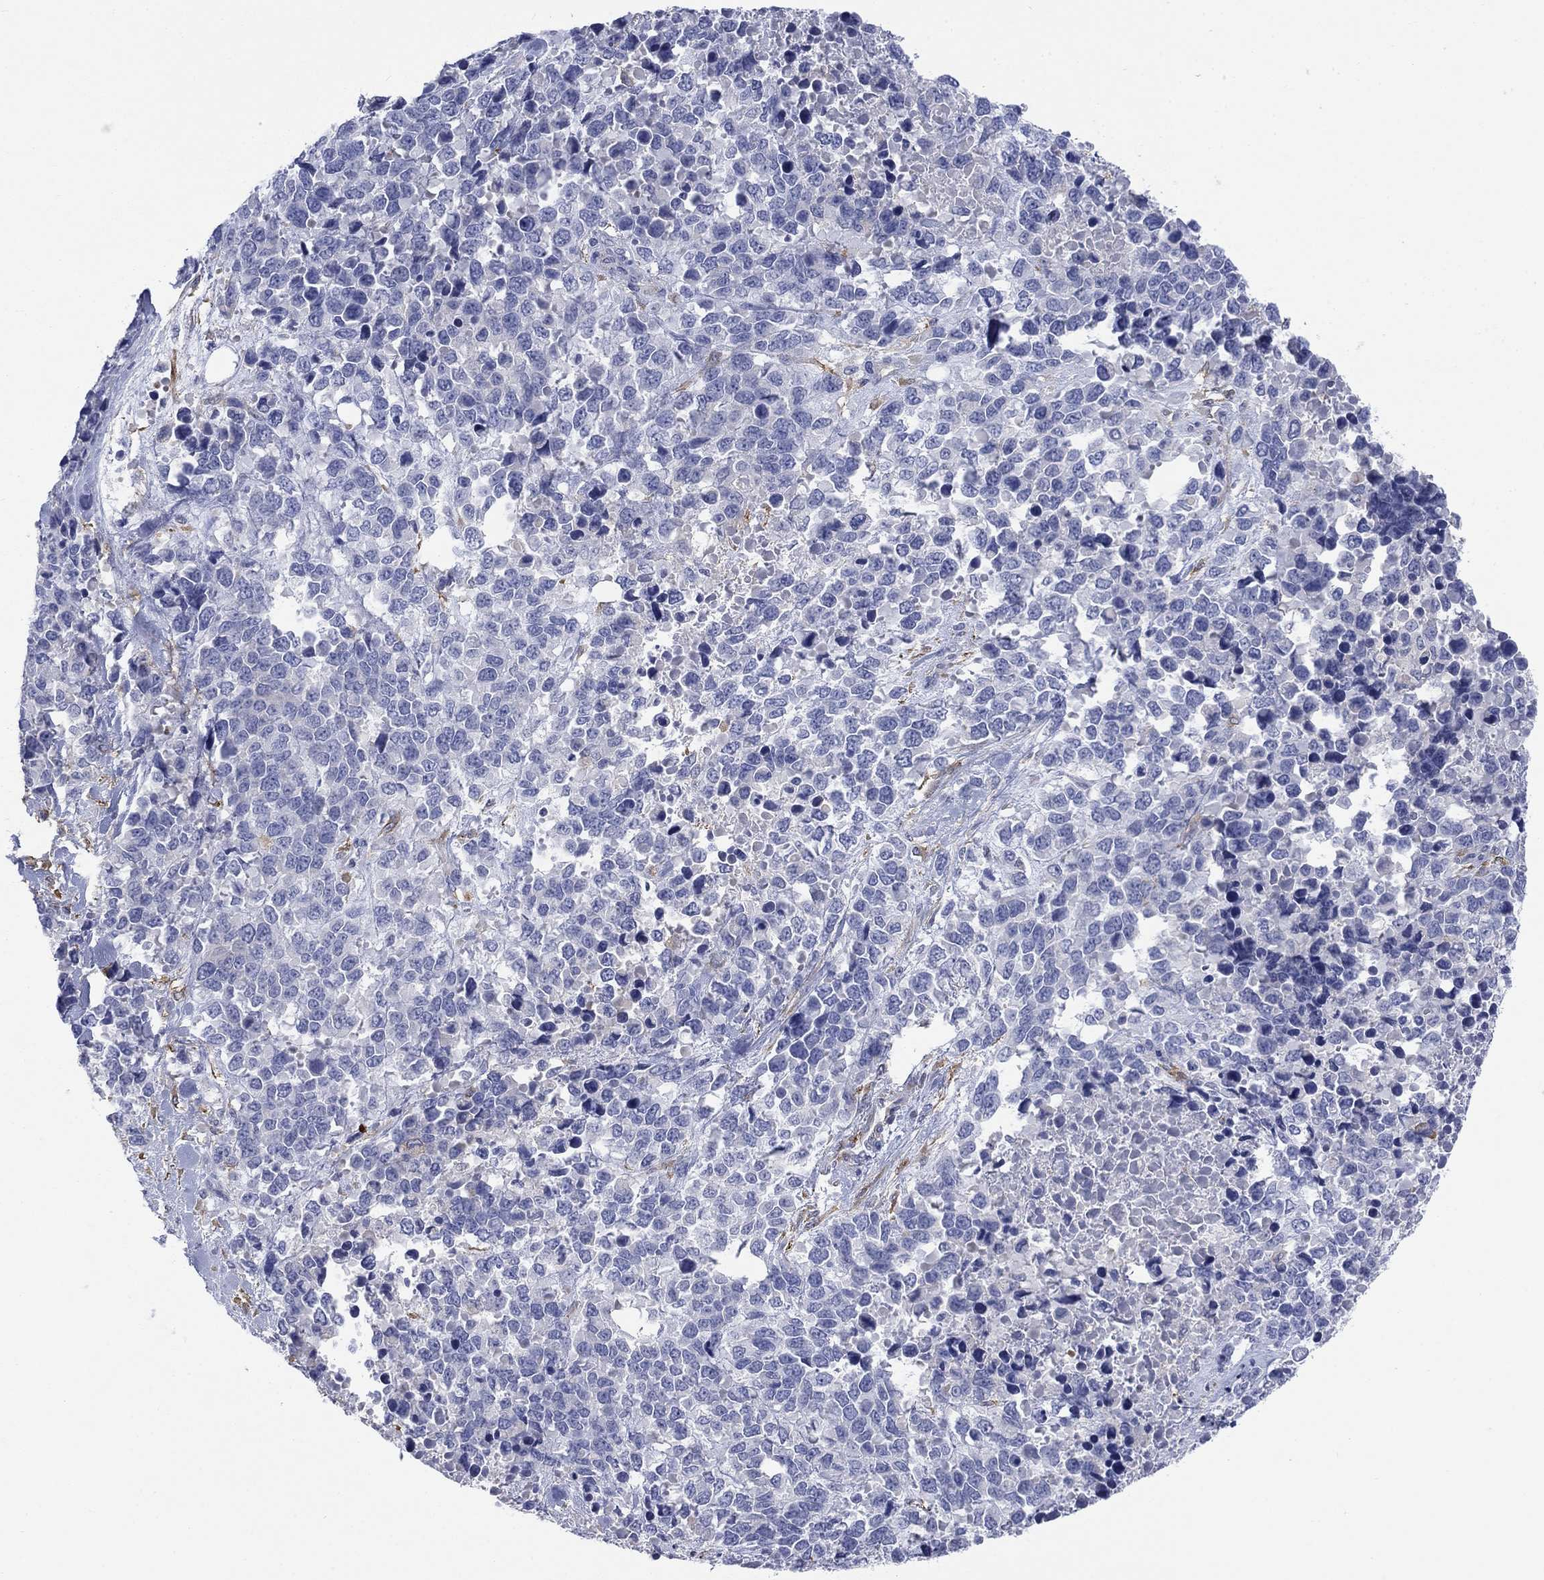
{"staining": {"intensity": "negative", "quantity": "none", "location": "none"}, "tissue": "melanoma", "cell_type": "Tumor cells", "image_type": "cancer", "snomed": [{"axis": "morphology", "description": "Malignant melanoma, Metastatic site"}, {"axis": "topography", "description": "Skin"}], "caption": "Tumor cells are negative for brown protein staining in malignant melanoma (metastatic site).", "gene": "PTPRZ1", "patient": {"sex": "male", "age": 84}}